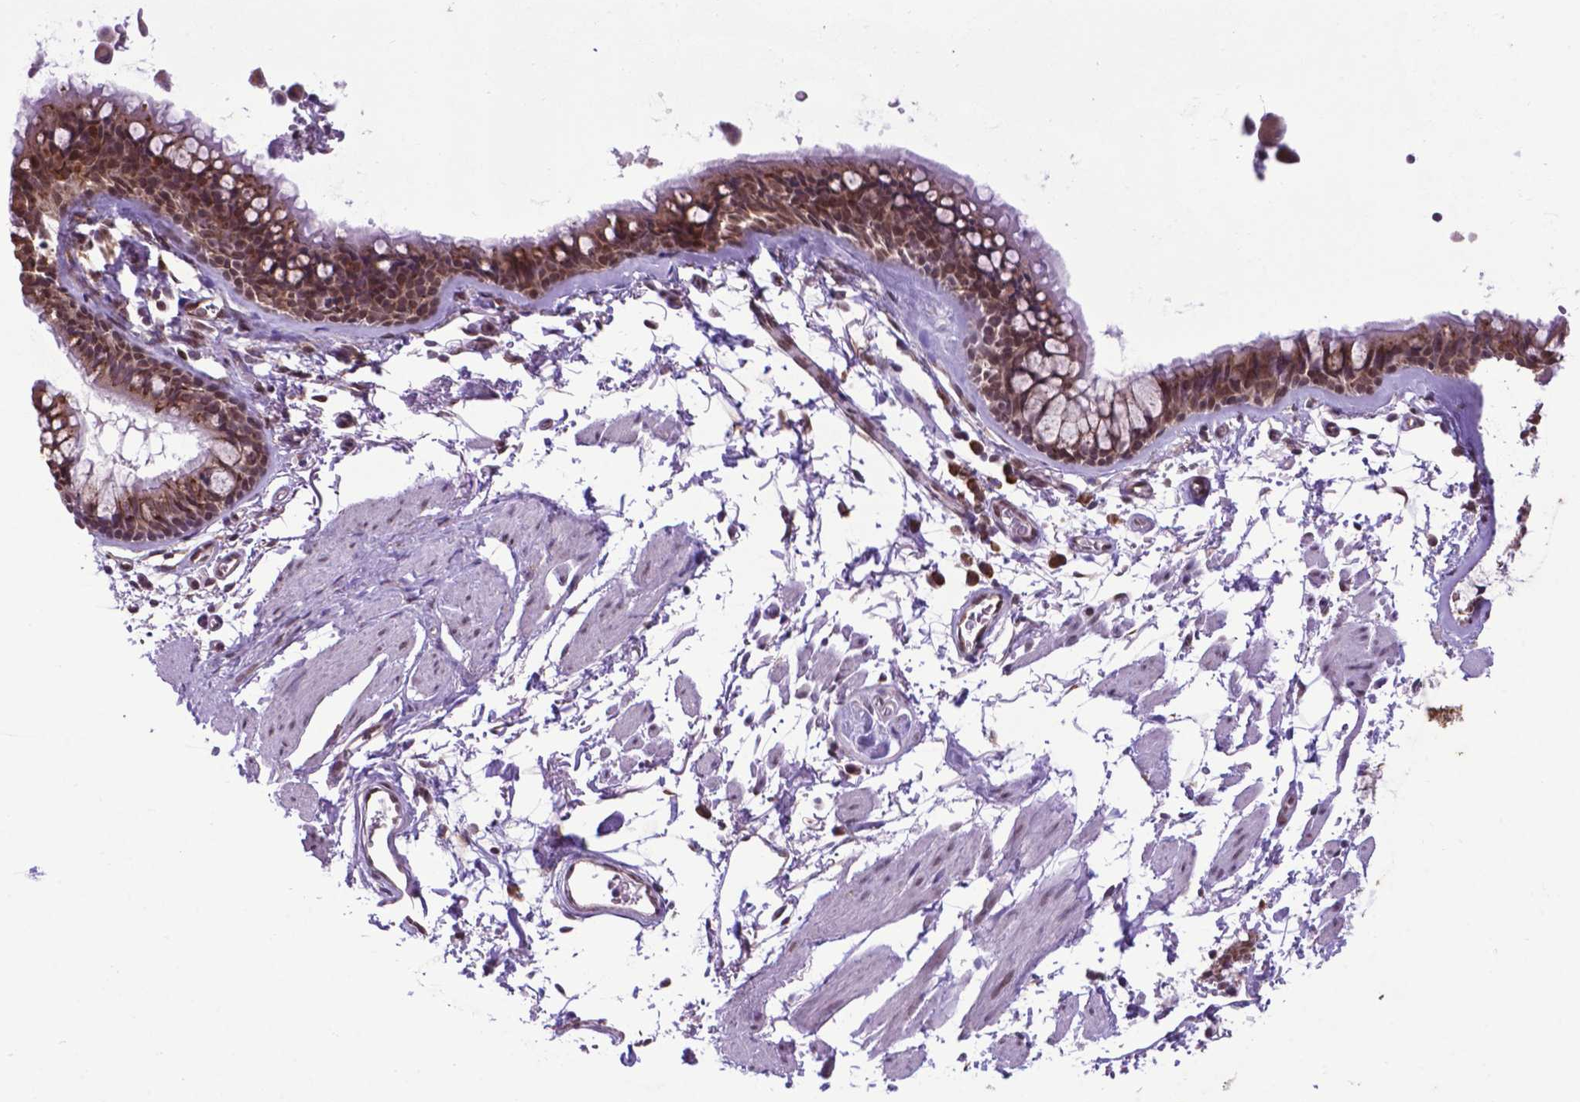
{"staining": {"intensity": "moderate", "quantity": ">75%", "location": "cytoplasmic/membranous,nuclear"}, "tissue": "bronchus", "cell_type": "Respiratory epithelial cells", "image_type": "normal", "snomed": [{"axis": "morphology", "description": "Normal tissue, NOS"}, {"axis": "topography", "description": "Cartilage tissue"}, {"axis": "topography", "description": "Bronchus"}], "caption": "The micrograph displays immunohistochemical staining of unremarkable bronchus. There is moderate cytoplasmic/membranous,nuclear expression is appreciated in about >75% of respiratory epithelial cells.", "gene": "ENSG00000269590", "patient": {"sex": "female", "age": 79}}